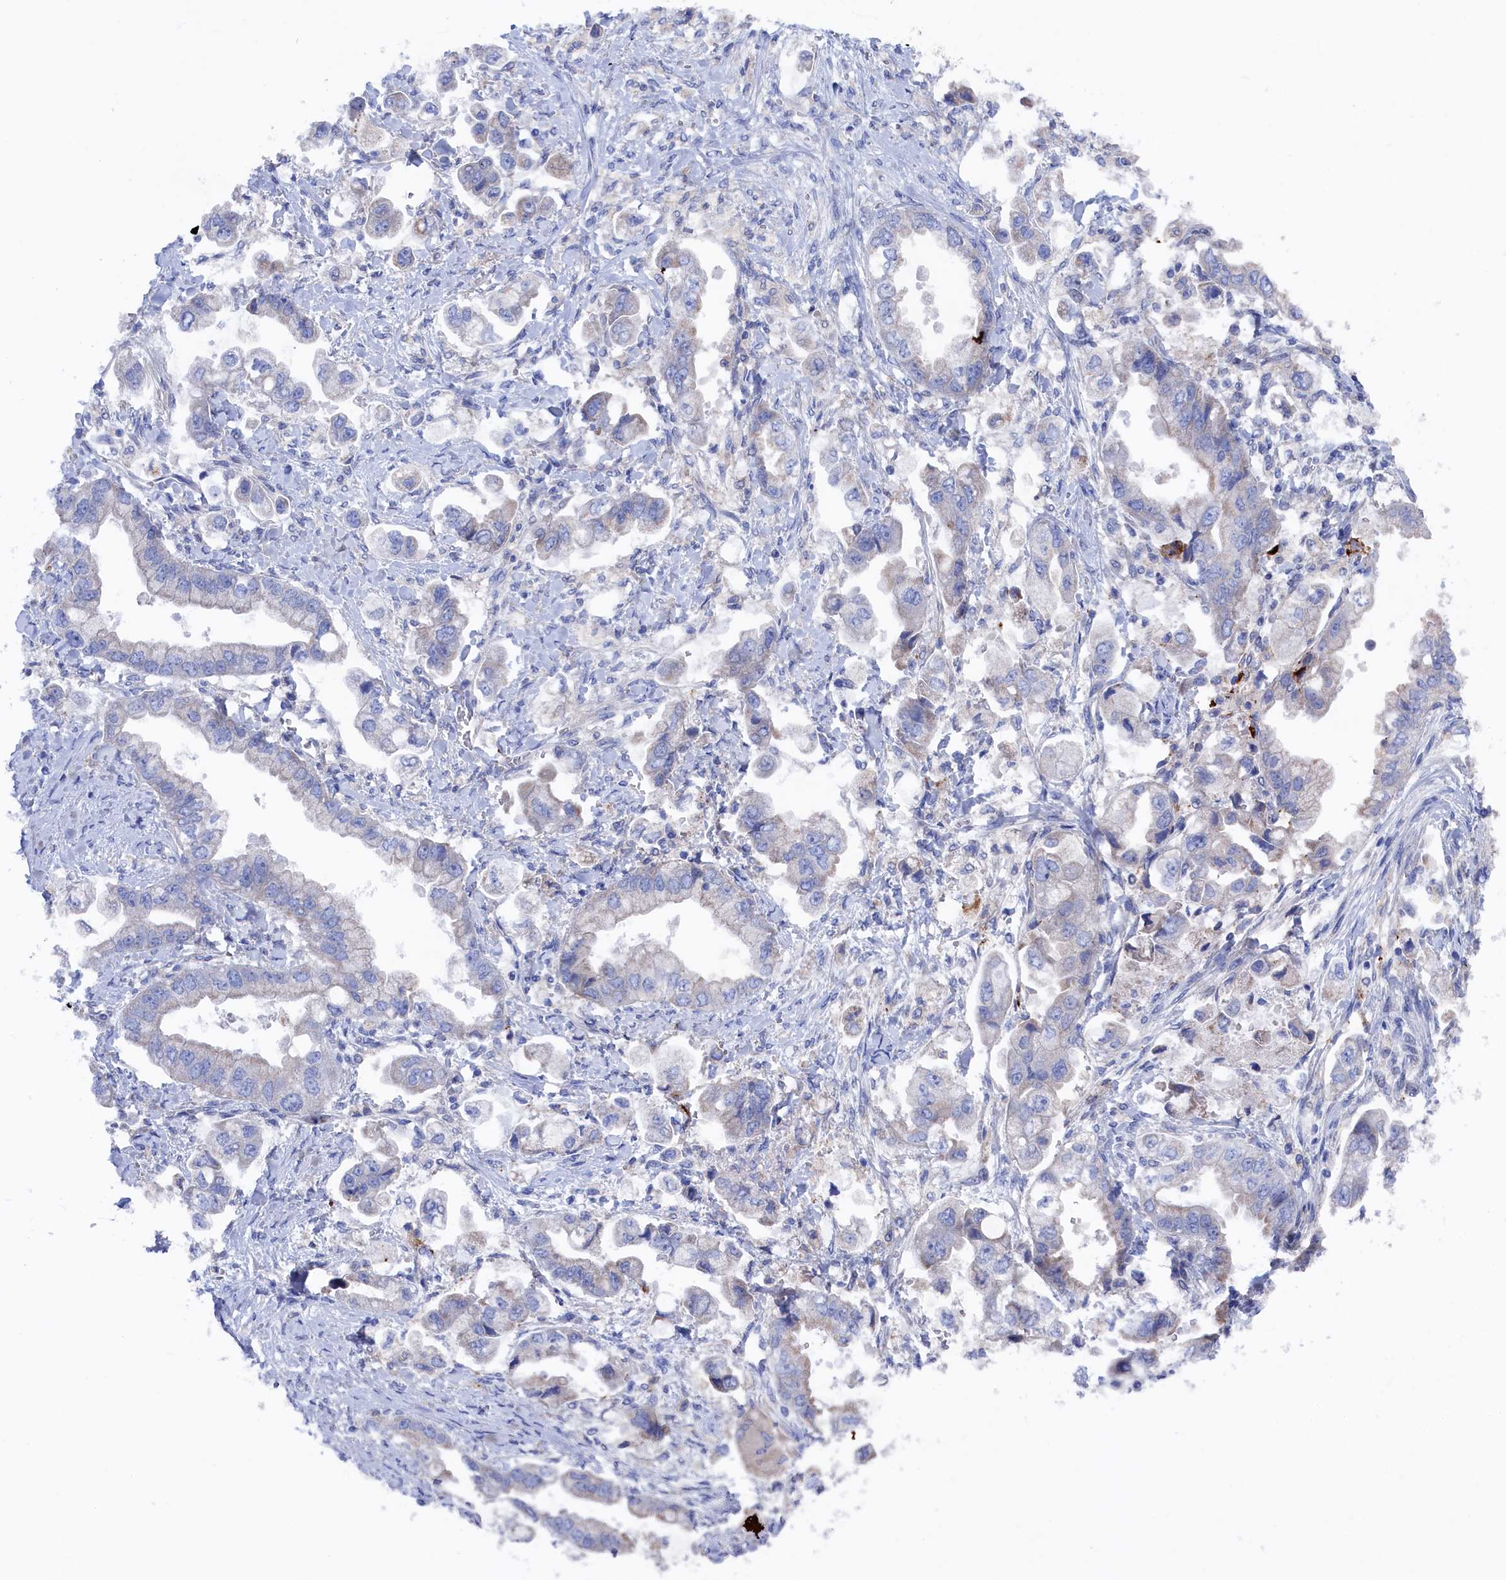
{"staining": {"intensity": "negative", "quantity": "none", "location": "none"}, "tissue": "stomach cancer", "cell_type": "Tumor cells", "image_type": "cancer", "snomed": [{"axis": "morphology", "description": "Adenocarcinoma, NOS"}, {"axis": "topography", "description": "Stomach"}], "caption": "Stomach cancer (adenocarcinoma) was stained to show a protein in brown. There is no significant expression in tumor cells.", "gene": "C12orf73", "patient": {"sex": "male", "age": 62}}